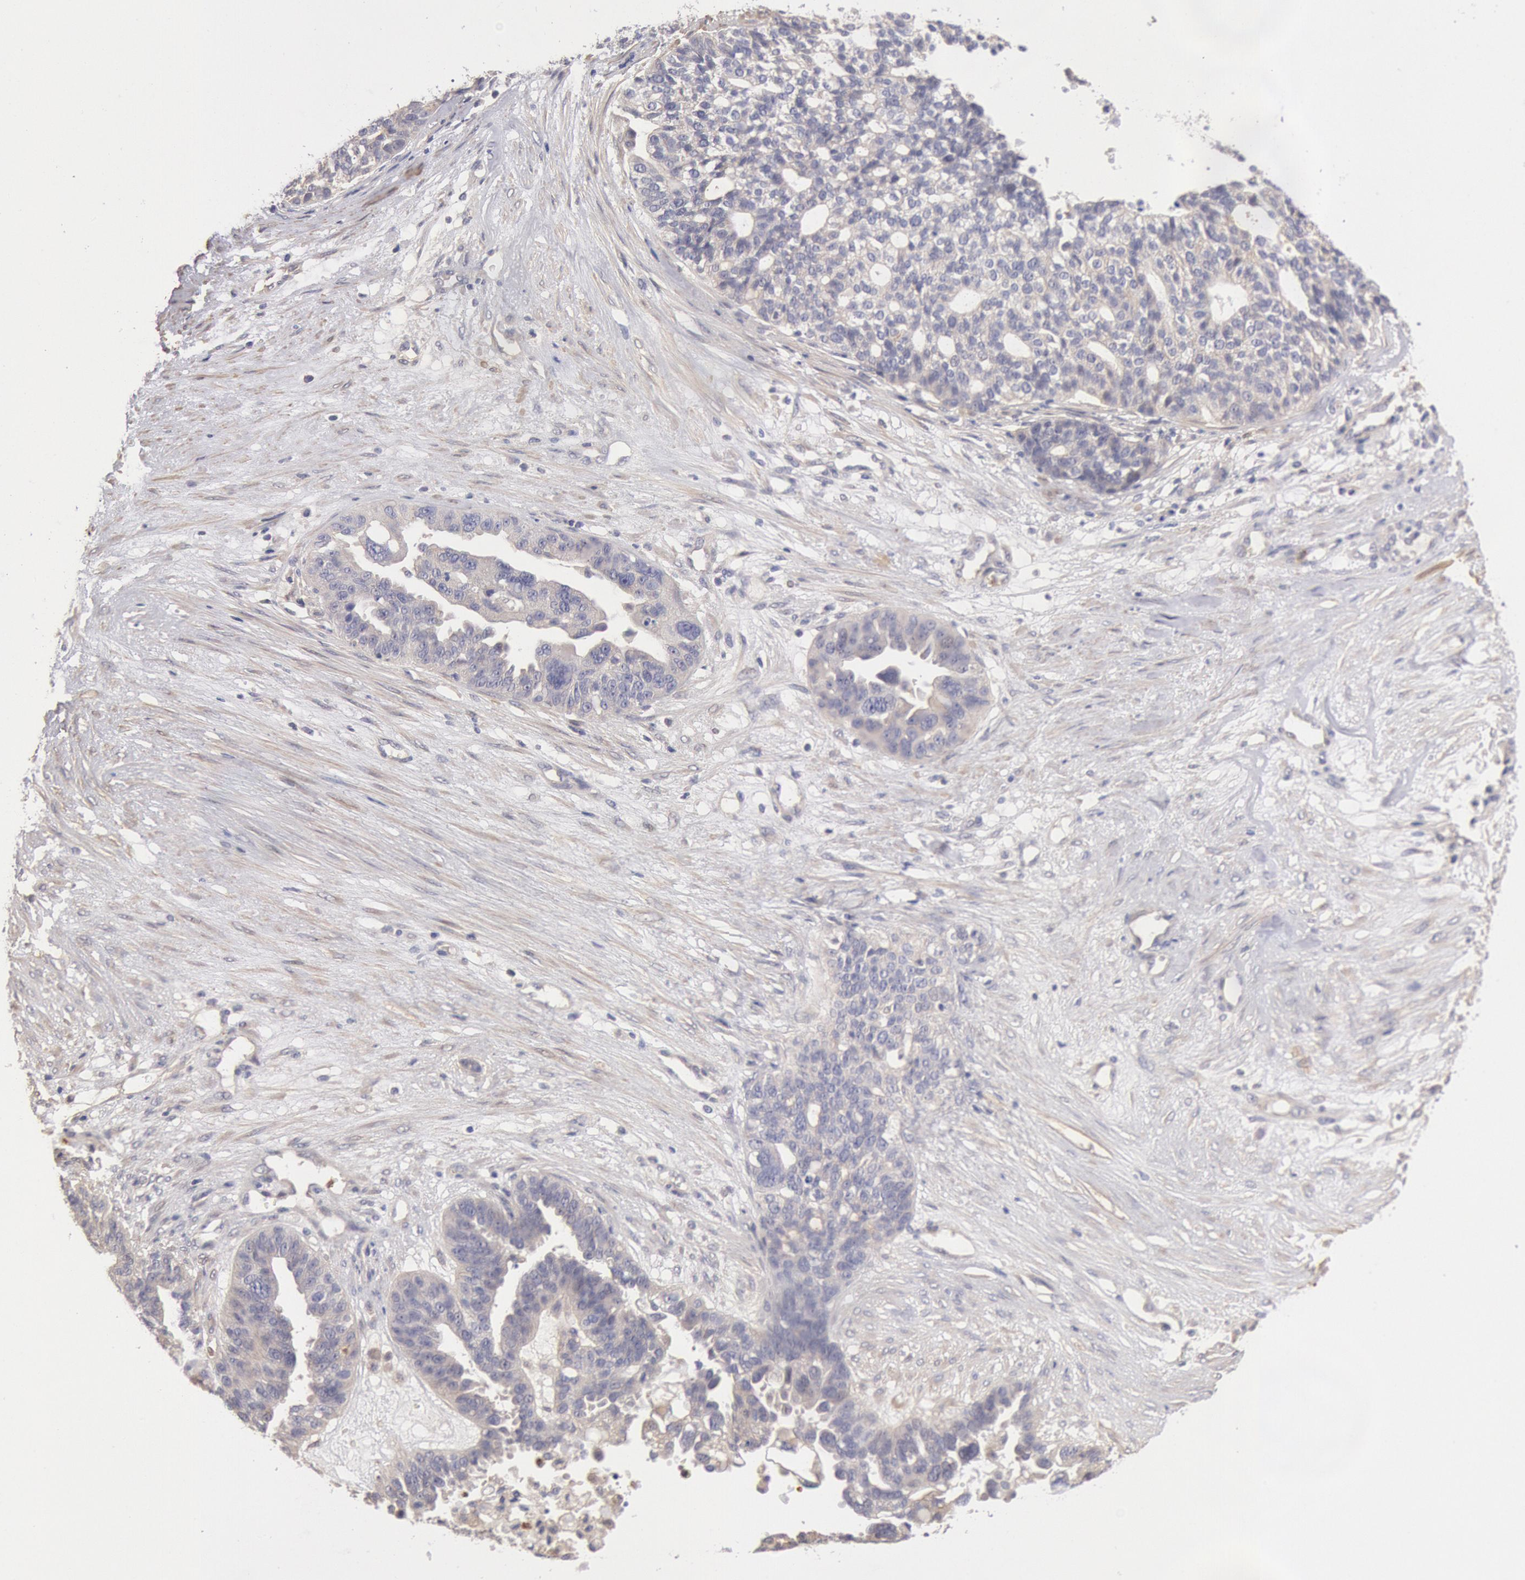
{"staining": {"intensity": "weak", "quantity": "25%-75%", "location": "cytoplasmic/membranous"}, "tissue": "ovarian cancer", "cell_type": "Tumor cells", "image_type": "cancer", "snomed": [{"axis": "morphology", "description": "Cystadenocarcinoma, serous, NOS"}, {"axis": "topography", "description": "Ovary"}], "caption": "Immunohistochemical staining of human ovarian serous cystadenocarcinoma shows weak cytoplasmic/membranous protein expression in about 25%-75% of tumor cells.", "gene": "TMED8", "patient": {"sex": "female", "age": 59}}